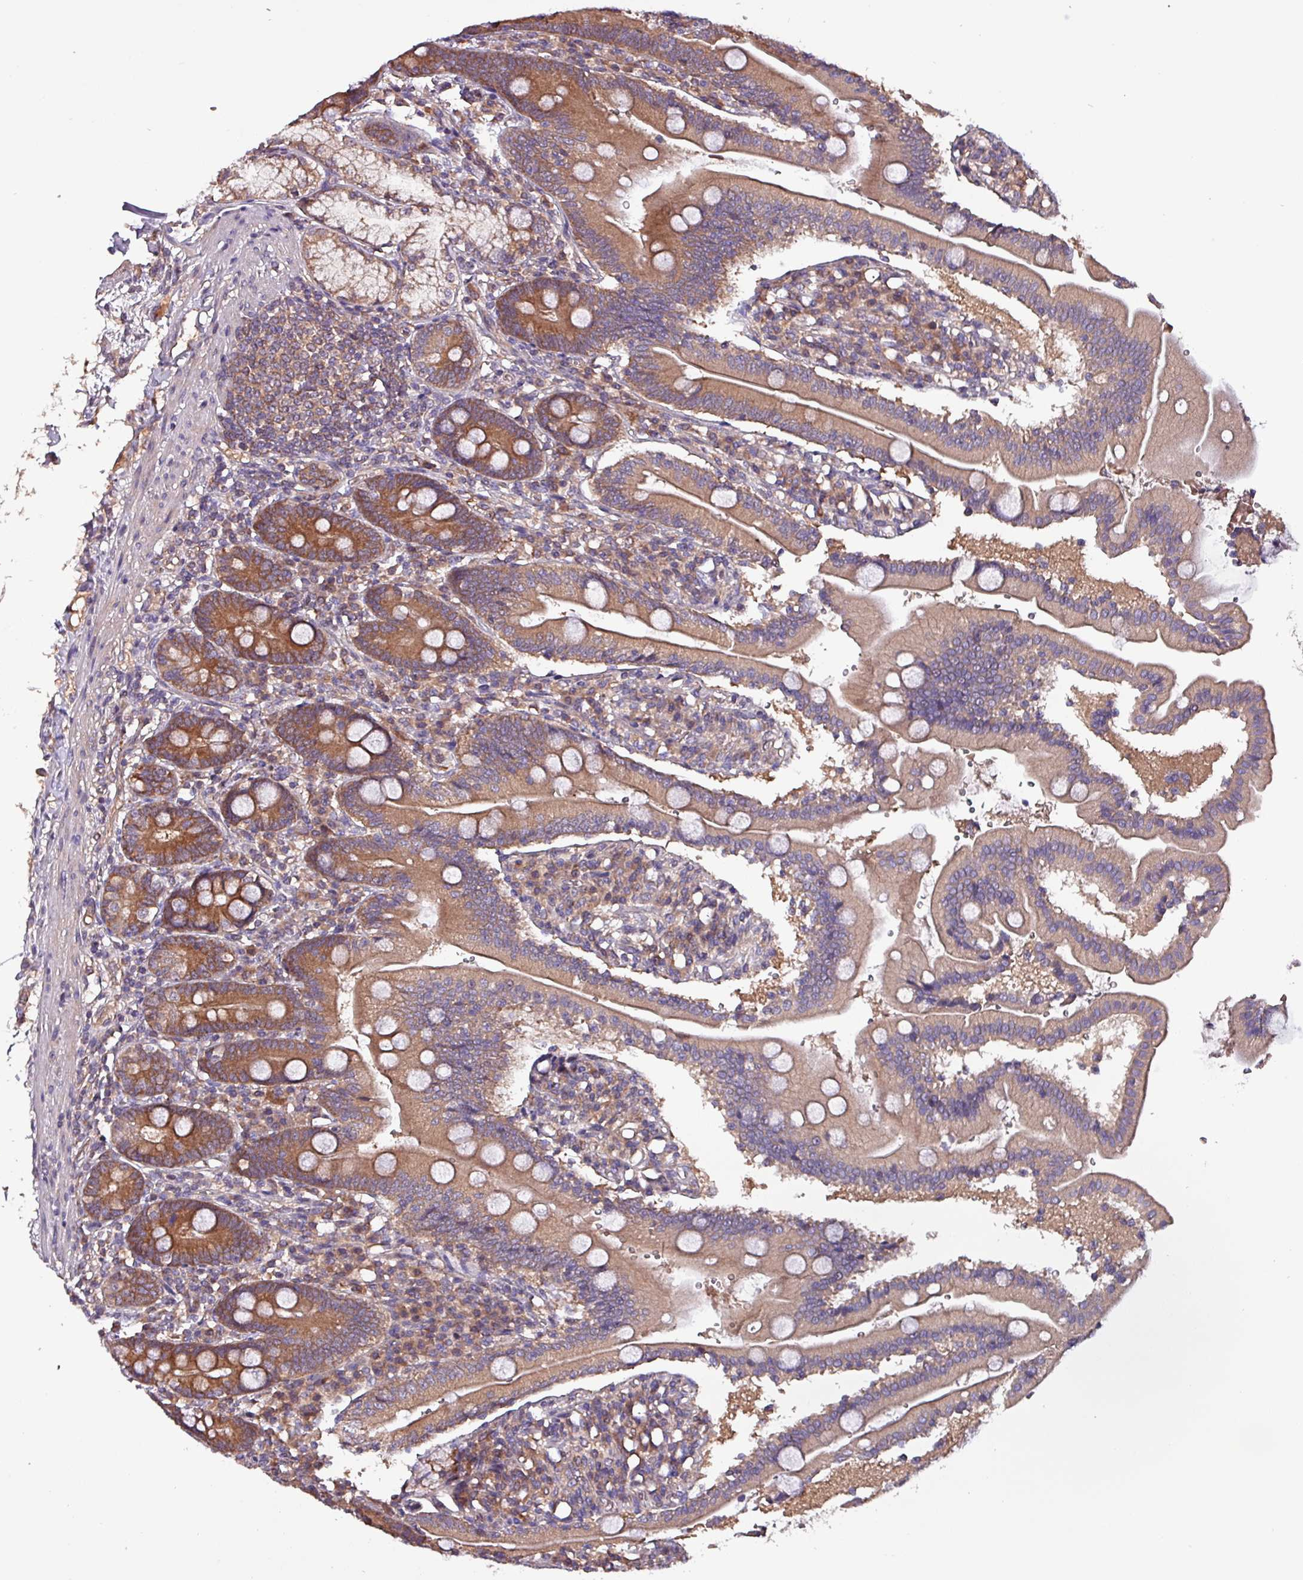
{"staining": {"intensity": "moderate", "quantity": ">75%", "location": "cytoplasmic/membranous"}, "tissue": "duodenum", "cell_type": "Glandular cells", "image_type": "normal", "snomed": [{"axis": "morphology", "description": "Normal tissue, NOS"}, {"axis": "topography", "description": "Duodenum"}], "caption": "This is a micrograph of immunohistochemistry (IHC) staining of normal duodenum, which shows moderate staining in the cytoplasmic/membranous of glandular cells.", "gene": "PAFAH1B2", "patient": {"sex": "female", "age": 67}}